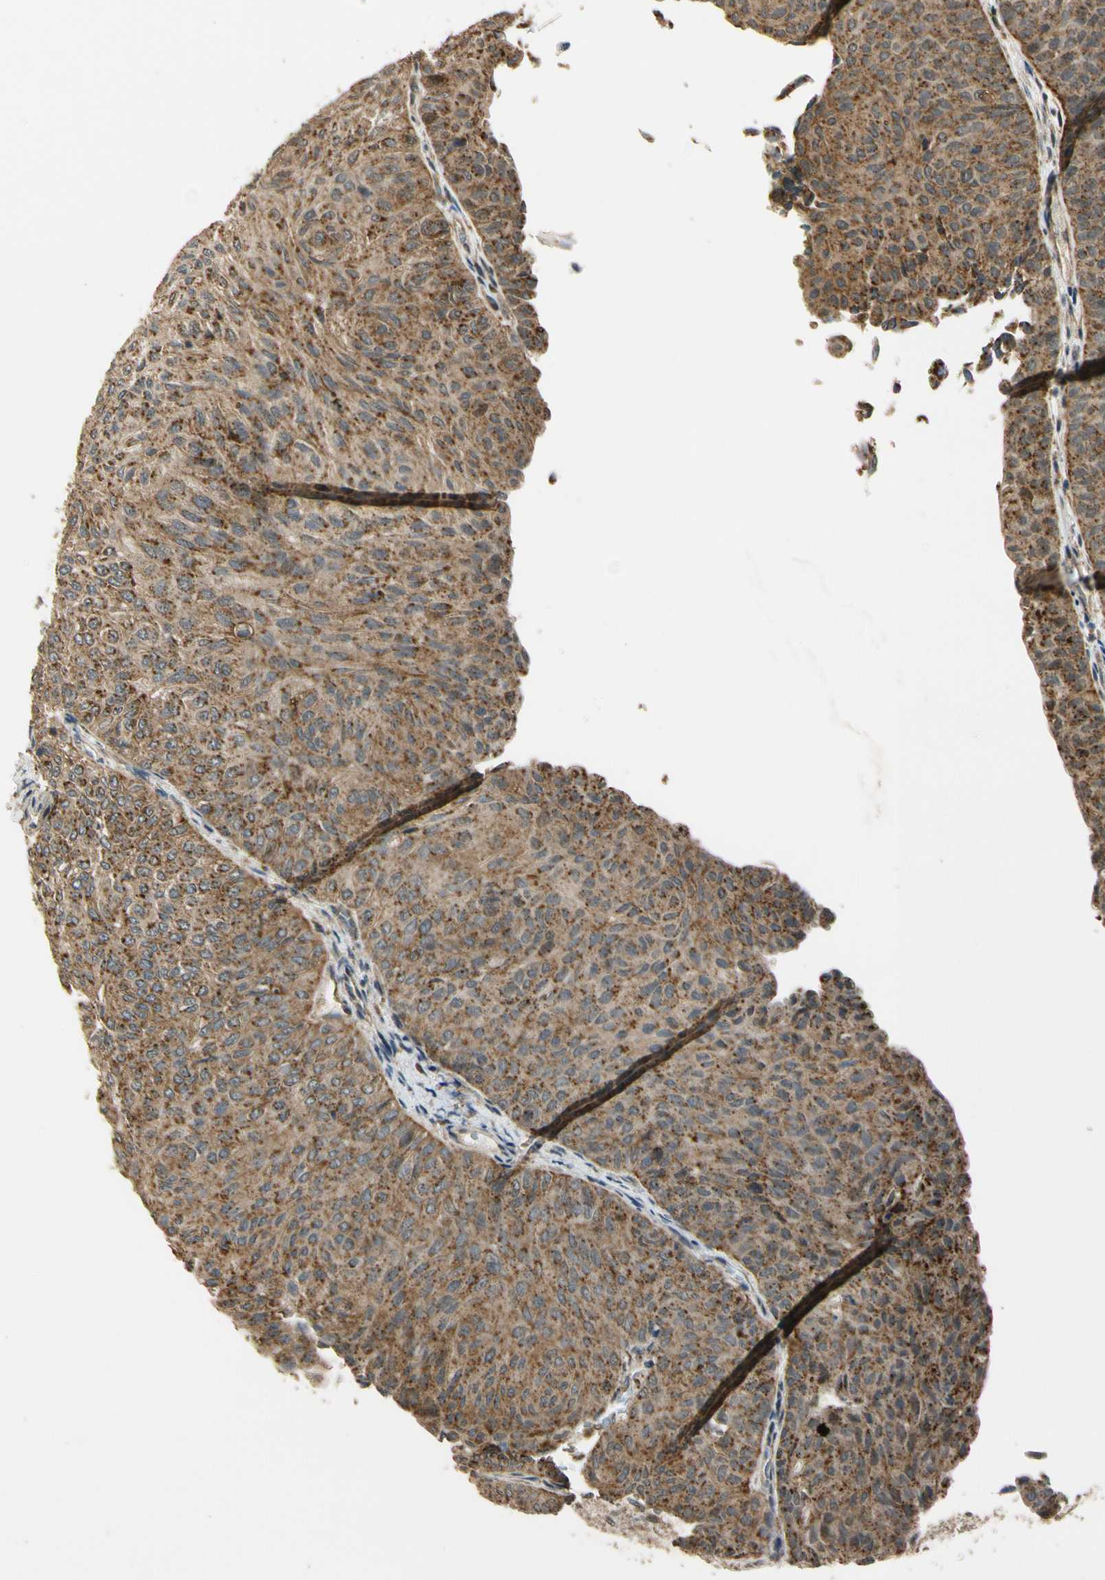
{"staining": {"intensity": "moderate", "quantity": ">75%", "location": "cytoplasmic/membranous"}, "tissue": "urothelial cancer", "cell_type": "Tumor cells", "image_type": "cancer", "snomed": [{"axis": "morphology", "description": "Urothelial carcinoma, Low grade"}, {"axis": "topography", "description": "Urinary bladder"}], "caption": "Moderate cytoplasmic/membranous protein expression is present in approximately >75% of tumor cells in low-grade urothelial carcinoma.", "gene": "LAMTOR1", "patient": {"sex": "male", "age": 78}}